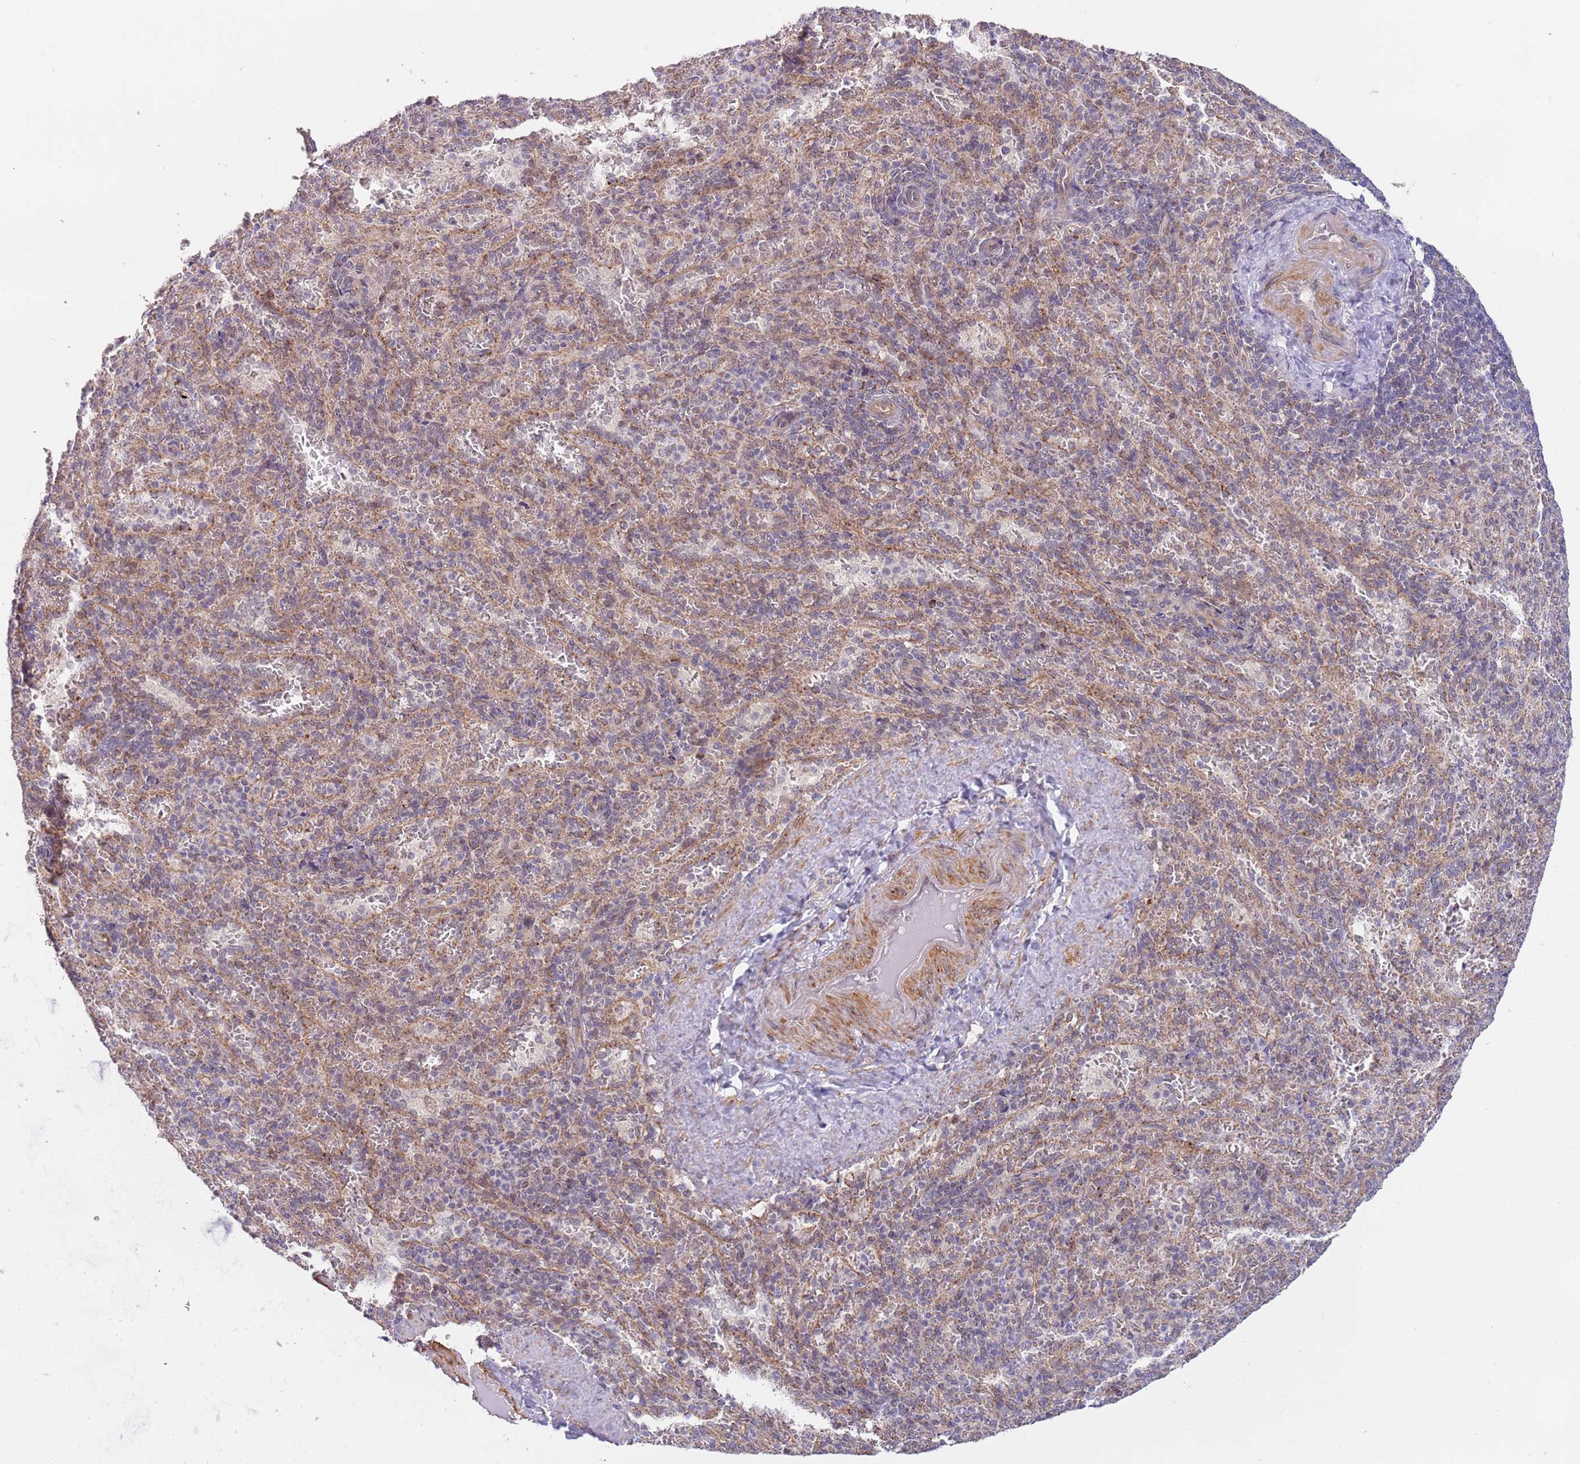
{"staining": {"intensity": "moderate", "quantity": "25%-75%", "location": "cytoplasmic/membranous"}, "tissue": "spleen", "cell_type": "Cells in red pulp", "image_type": "normal", "snomed": [{"axis": "morphology", "description": "Normal tissue, NOS"}, {"axis": "topography", "description": "Spleen"}], "caption": "Protein positivity by immunohistochemistry reveals moderate cytoplasmic/membranous staining in about 25%-75% of cells in red pulp in benign spleen.", "gene": "UQCC3", "patient": {"sex": "female", "age": 21}}